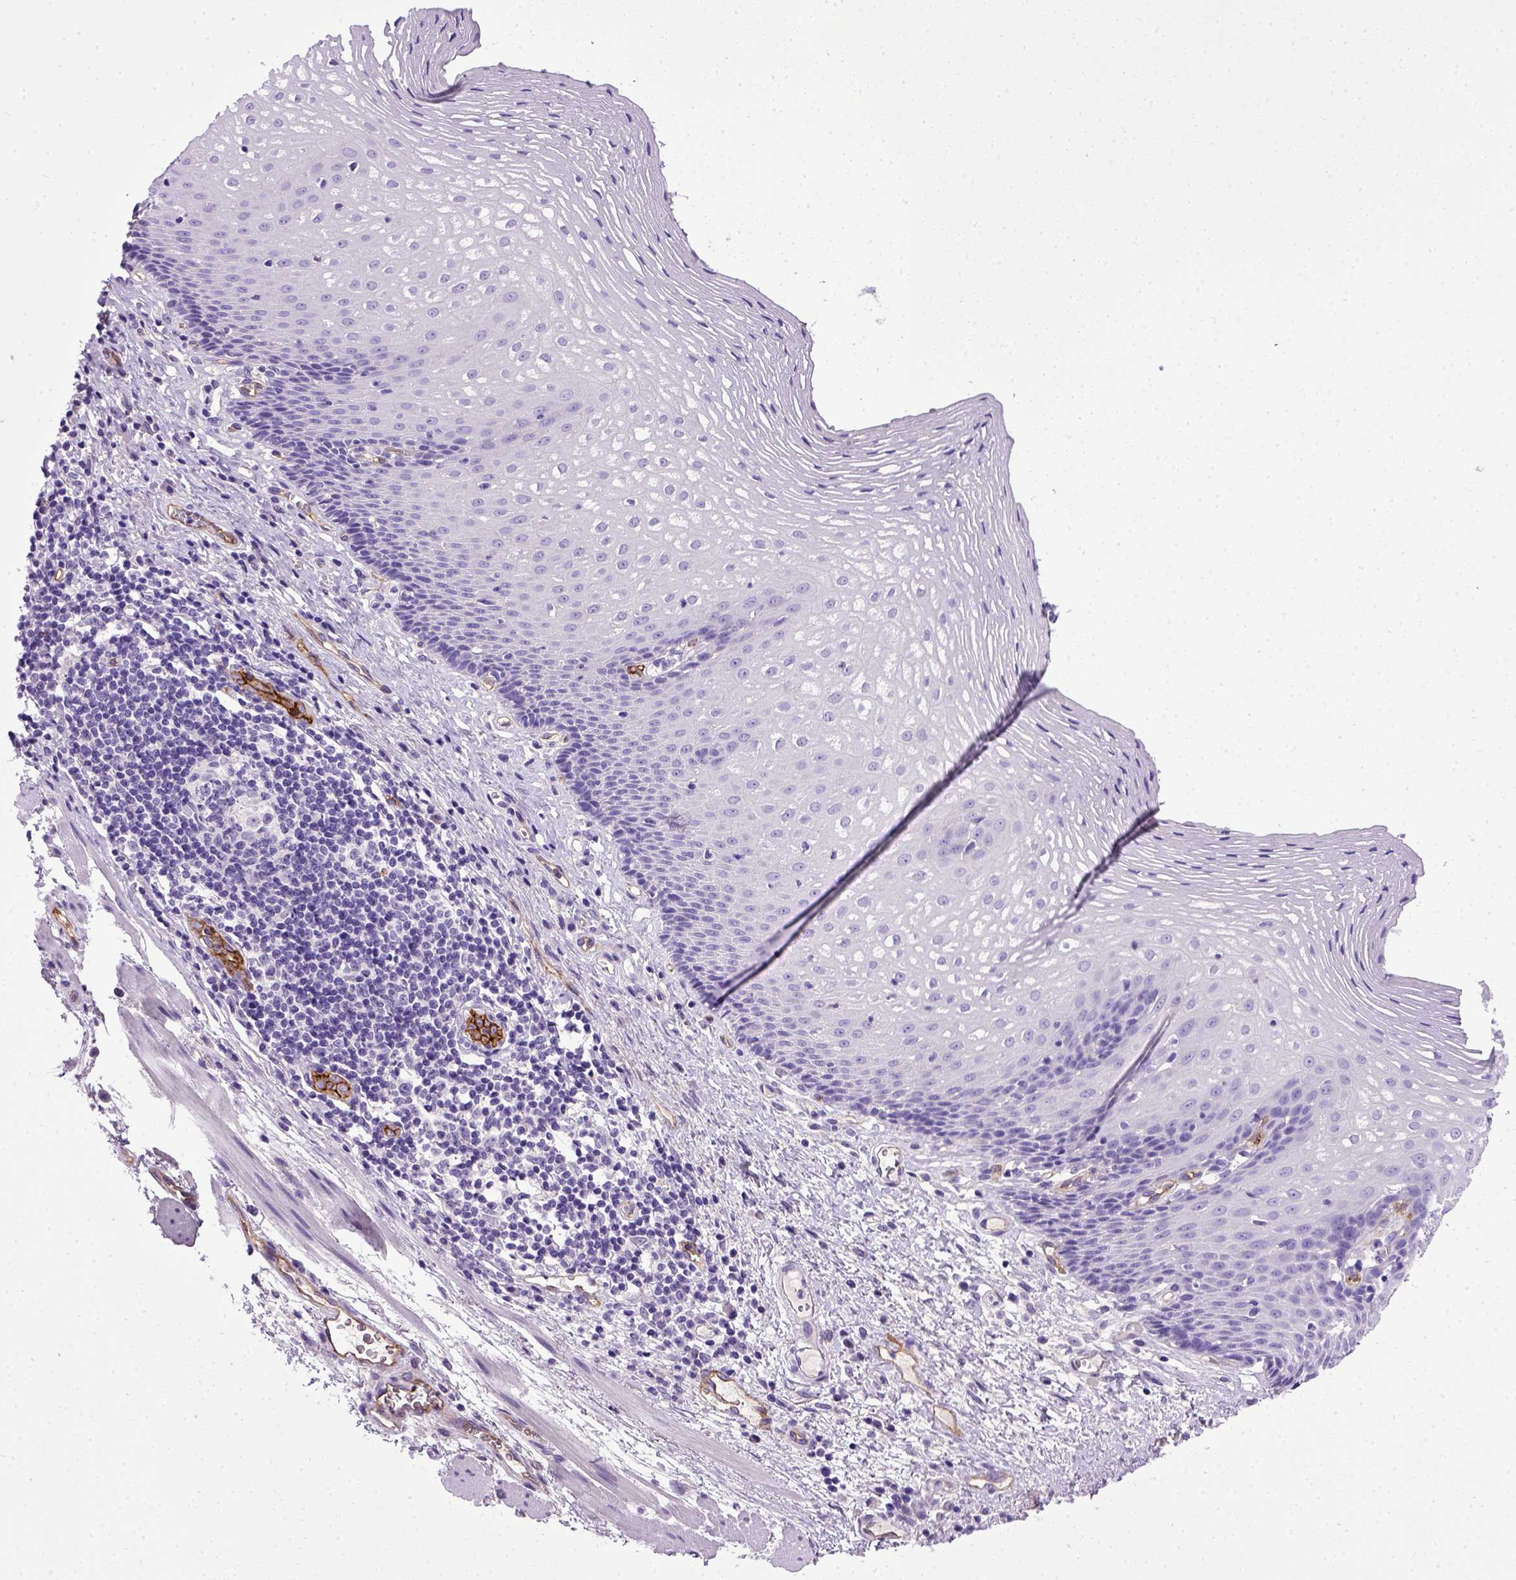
{"staining": {"intensity": "negative", "quantity": "none", "location": "none"}, "tissue": "esophagus", "cell_type": "Squamous epithelial cells", "image_type": "normal", "snomed": [{"axis": "morphology", "description": "Normal tissue, NOS"}, {"axis": "topography", "description": "Esophagus"}], "caption": "A histopathology image of esophagus stained for a protein shows no brown staining in squamous epithelial cells. (DAB immunohistochemistry (IHC) with hematoxylin counter stain).", "gene": "ENG", "patient": {"sex": "male", "age": 76}}